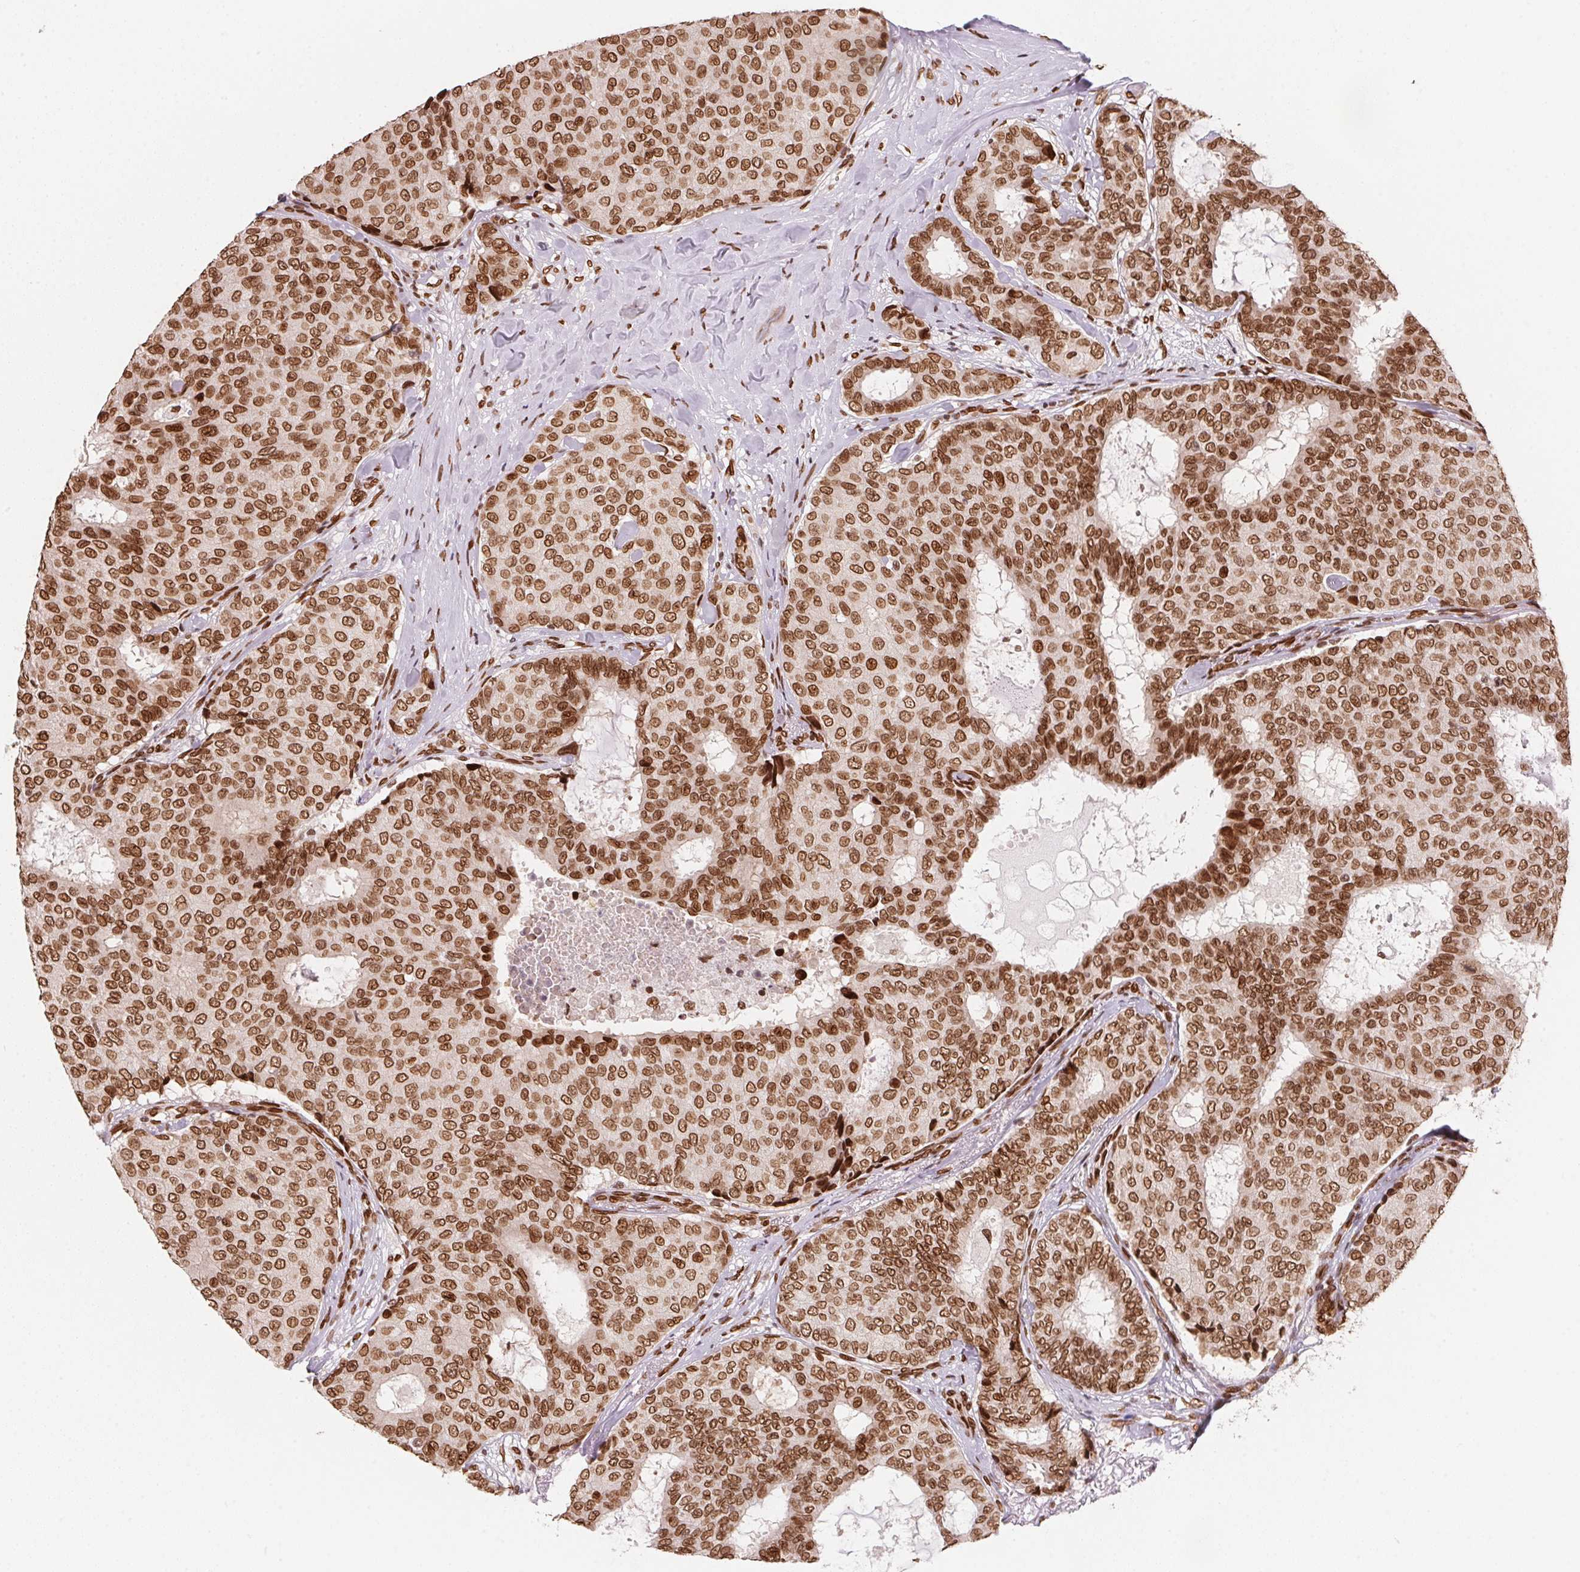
{"staining": {"intensity": "strong", "quantity": ">75%", "location": "cytoplasmic/membranous,nuclear"}, "tissue": "breast cancer", "cell_type": "Tumor cells", "image_type": "cancer", "snomed": [{"axis": "morphology", "description": "Duct carcinoma"}, {"axis": "topography", "description": "Breast"}], "caption": "This is a photomicrograph of immunohistochemistry staining of breast cancer (intraductal carcinoma), which shows strong expression in the cytoplasmic/membranous and nuclear of tumor cells.", "gene": "SAP30BP", "patient": {"sex": "female", "age": 75}}